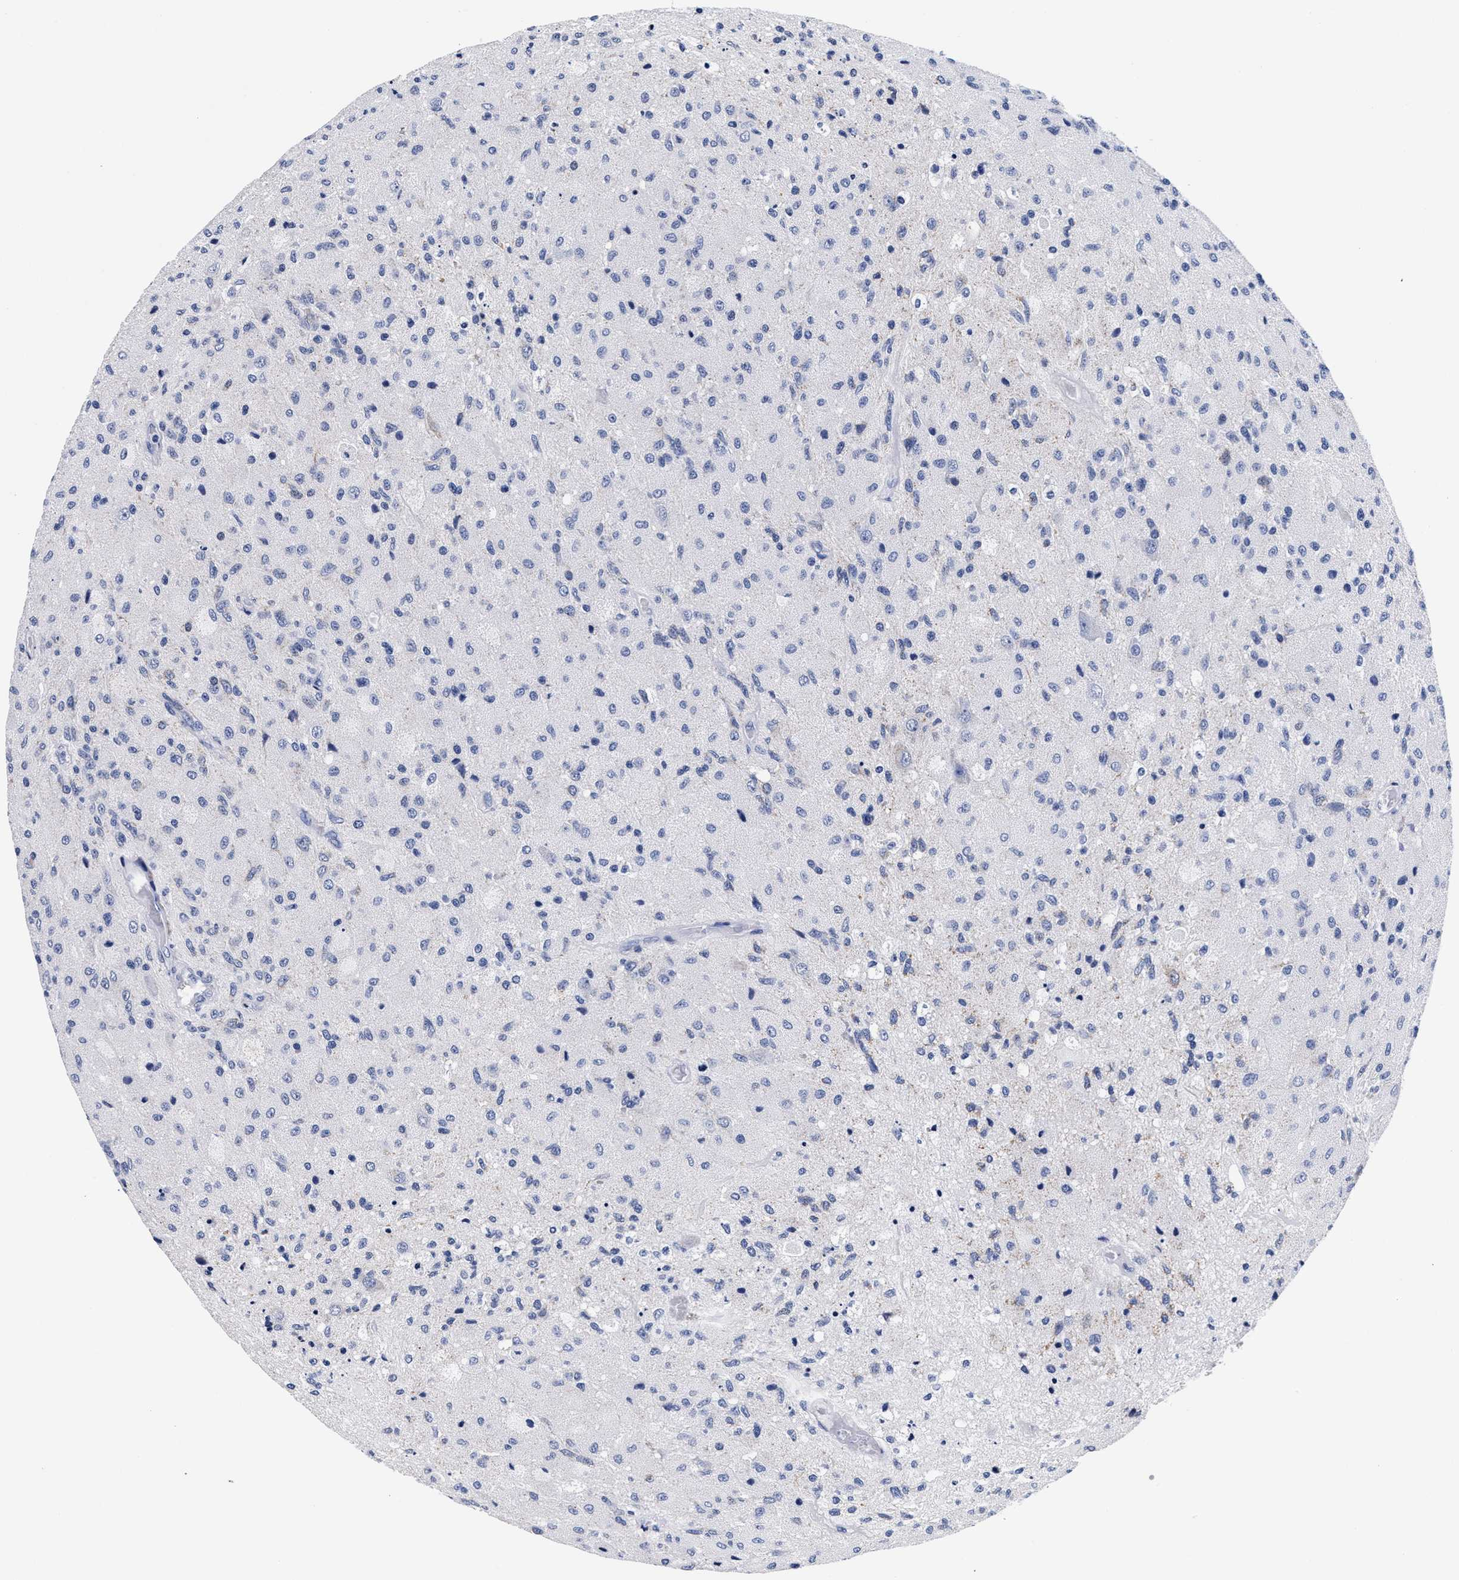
{"staining": {"intensity": "negative", "quantity": "none", "location": "none"}, "tissue": "glioma", "cell_type": "Tumor cells", "image_type": "cancer", "snomed": [{"axis": "morphology", "description": "Normal tissue, NOS"}, {"axis": "morphology", "description": "Glioma, malignant, High grade"}, {"axis": "topography", "description": "Cerebral cortex"}], "caption": "High magnification brightfield microscopy of malignant glioma (high-grade) stained with DAB (brown) and counterstained with hematoxylin (blue): tumor cells show no significant staining.", "gene": "RAB3B", "patient": {"sex": "male", "age": 77}}